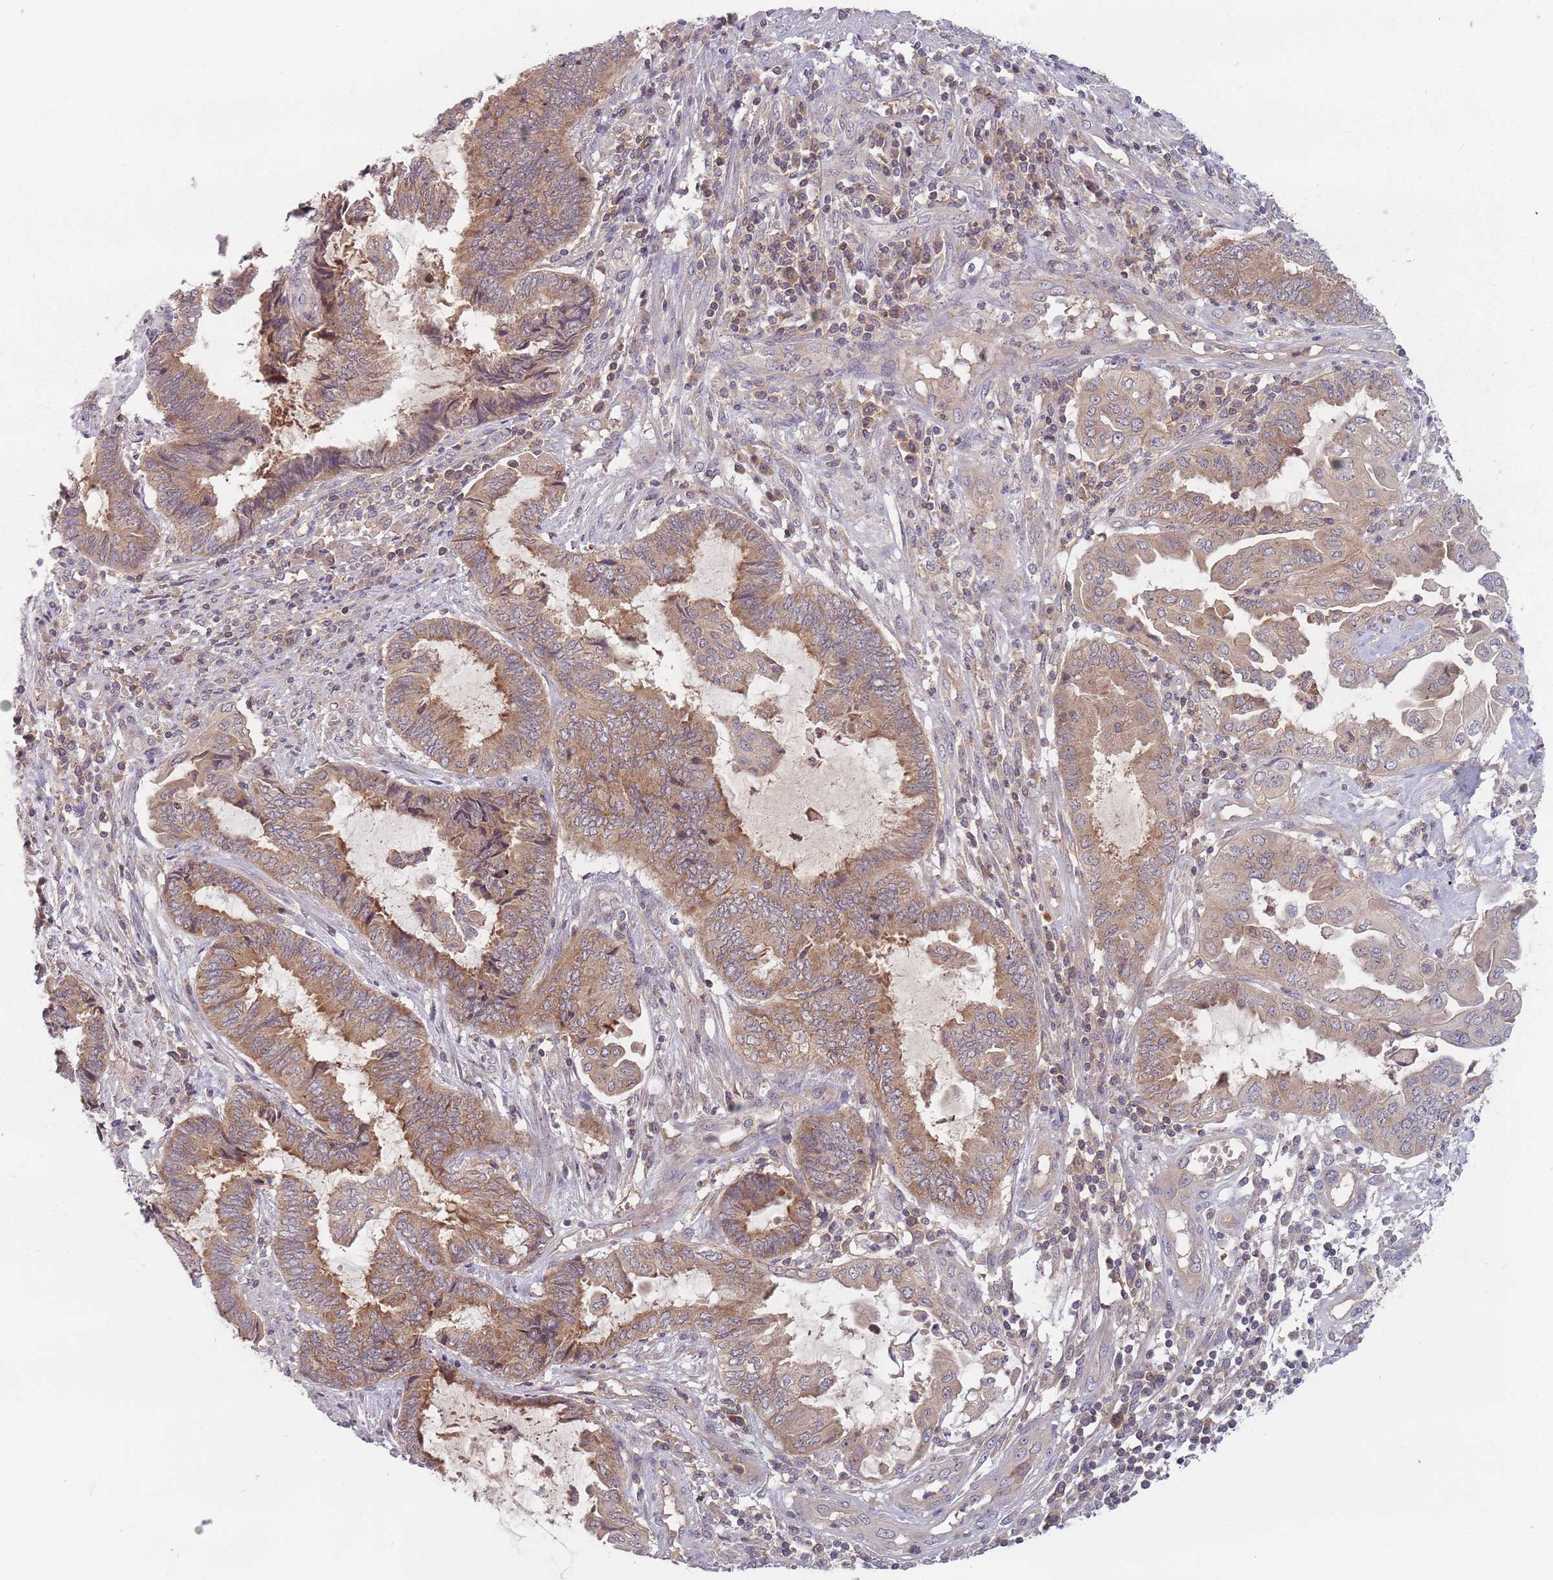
{"staining": {"intensity": "moderate", "quantity": ">75%", "location": "cytoplasmic/membranous"}, "tissue": "endometrial cancer", "cell_type": "Tumor cells", "image_type": "cancer", "snomed": [{"axis": "morphology", "description": "Adenocarcinoma, NOS"}, {"axis": "topography", "description": "Uterus"}, {"axis": "topography", "description": "Endometrium"}], "caption": "Protein analysis of endometrial cancer (adenocarcinoma) tissue demonstrates moderate cytoplasmic/membranous expression in approximately >75% of tumor cells.", "gene": "ASB13", "patient": {"sex": "female", "age": 70}}